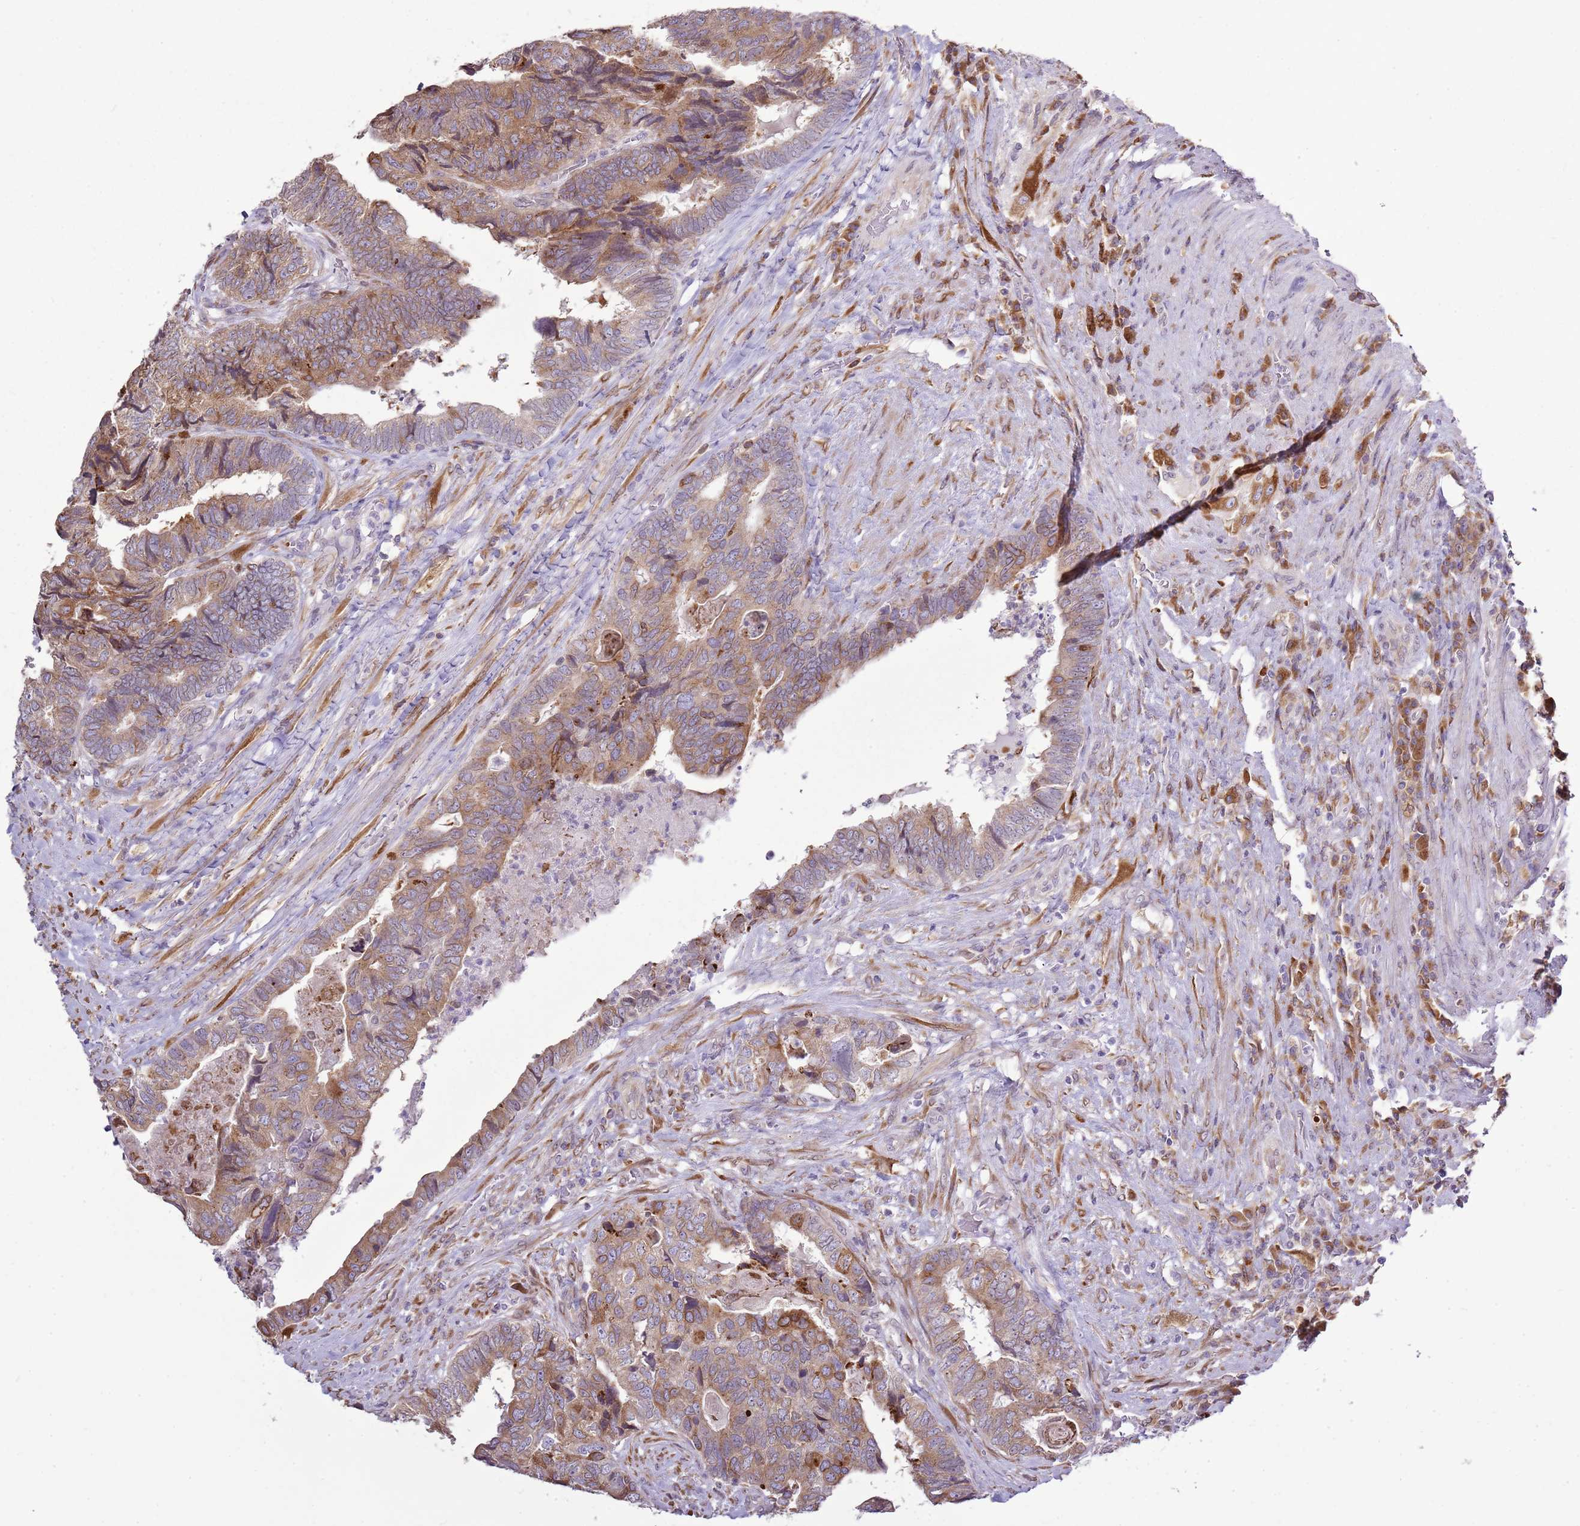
{"staining": {"intensity": "moderate", "quantity": ">75%", "location": "cytoplasmic/membranous"}, "tissue": "colorectal cancer", "cell_type": "Tumor cells", "image_type": "cancer", "snomed": [{"axis": "morphology", "description": "Adenocarcinoma, NOS"}, {"axis": "topography", "description": "Colon"}], "caption": "Immunohistochemistry image of neoplastic tissue: adenocarcinoma (colorectal) stained using IHC reveals medium levels of moderate protein expression localized specifically in the cytoplasmic/membranous of tumor cells, appearing as a cytoplasmic/membranous brown color.", "gene": "TMED10", "patient": {"sex": "female", "age": 67}}